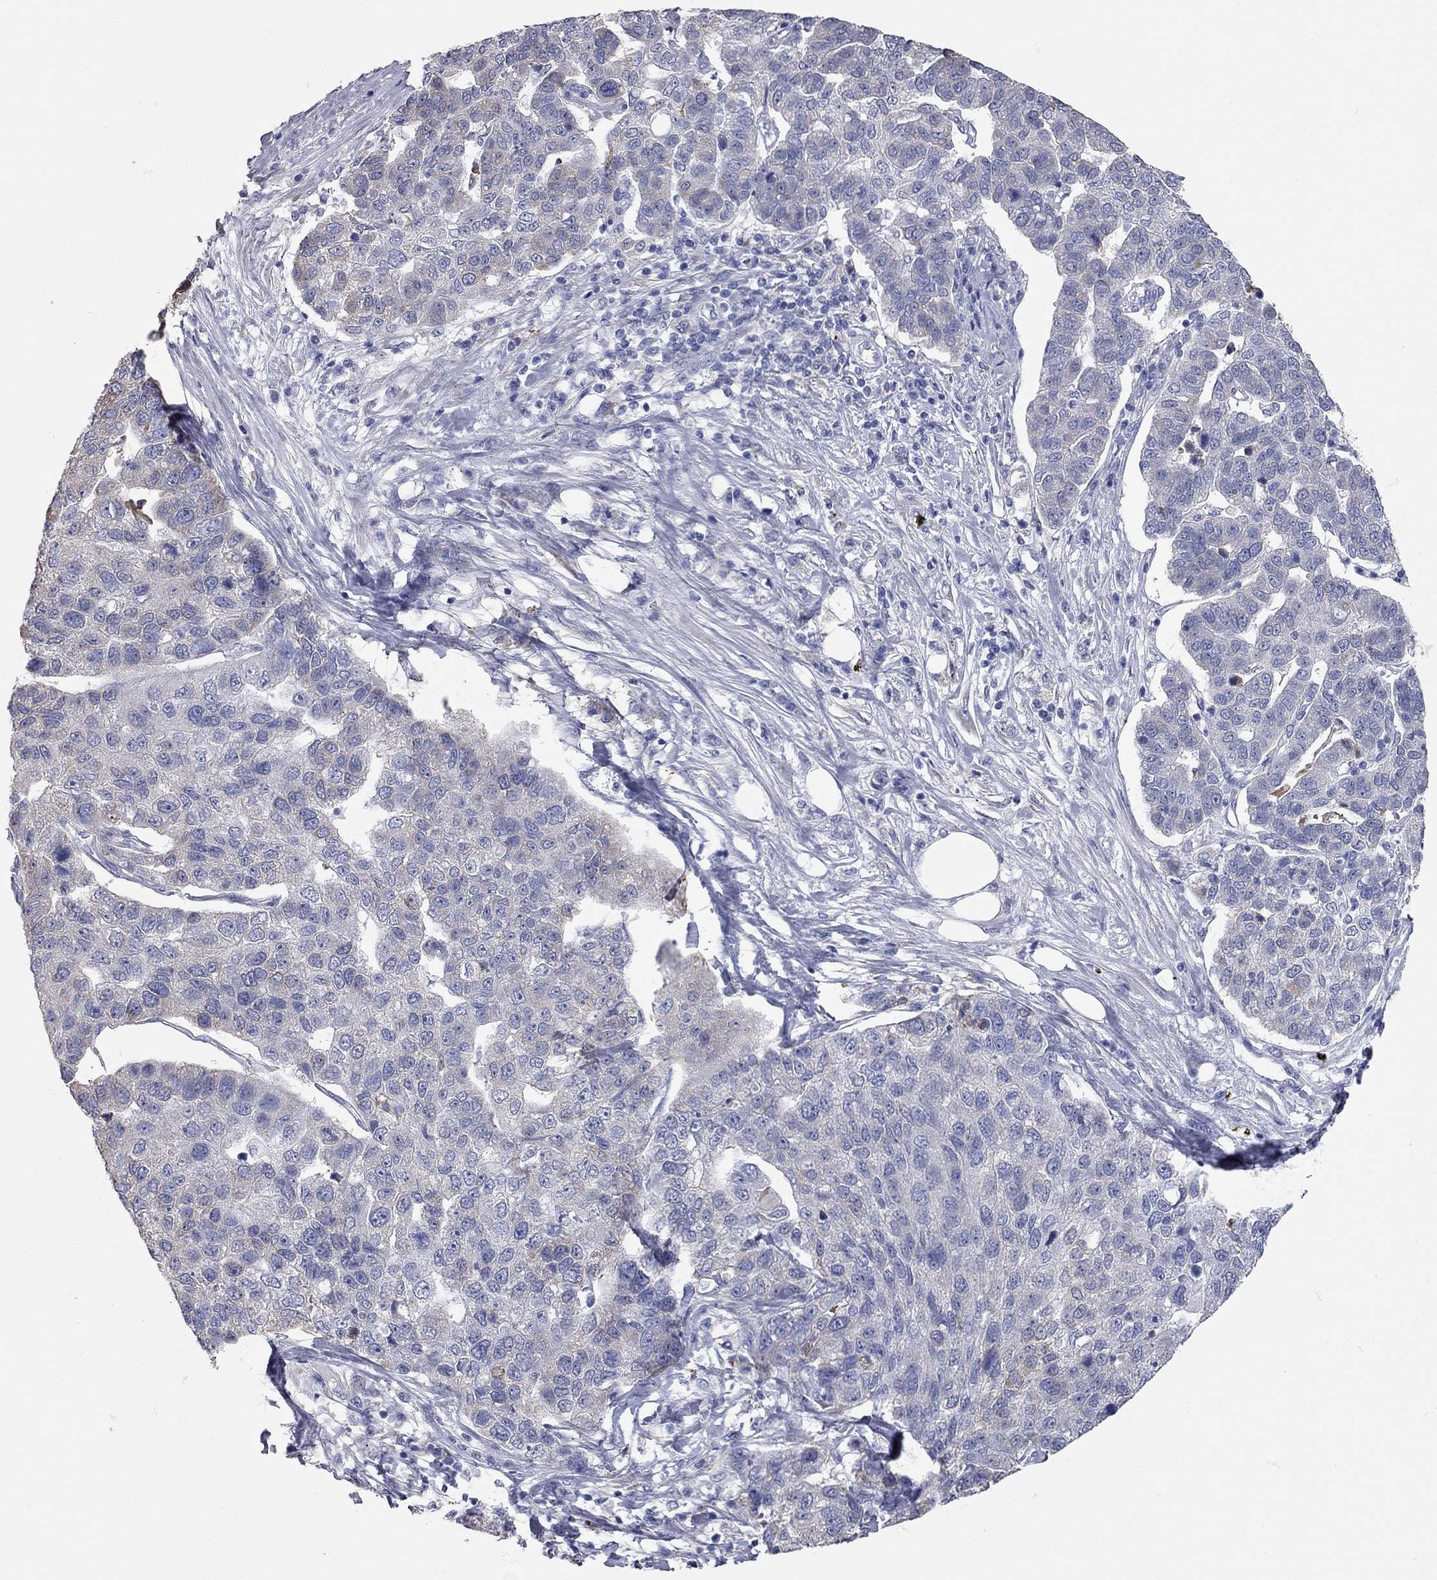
{"staining": {"intensity": "negative", "quantity": "none", "location": "none"}, "tissue": "pancreatic cancer", "cell_type": "Tumor cells", "image_type": "cancer", "snomed": [{"axis": "morphology", "description": "Adenocarcinoma, NOS"}, {"axis": "topography", "description": "Pancreas"}], "caption": "Immunohistochemistry (IHC) image of human pancreatic cancer stained for a protein (brown), which shows no staining in tumor cells.", "gene": "XAGE2", "patient": {"sex": "female", "age": 61}}